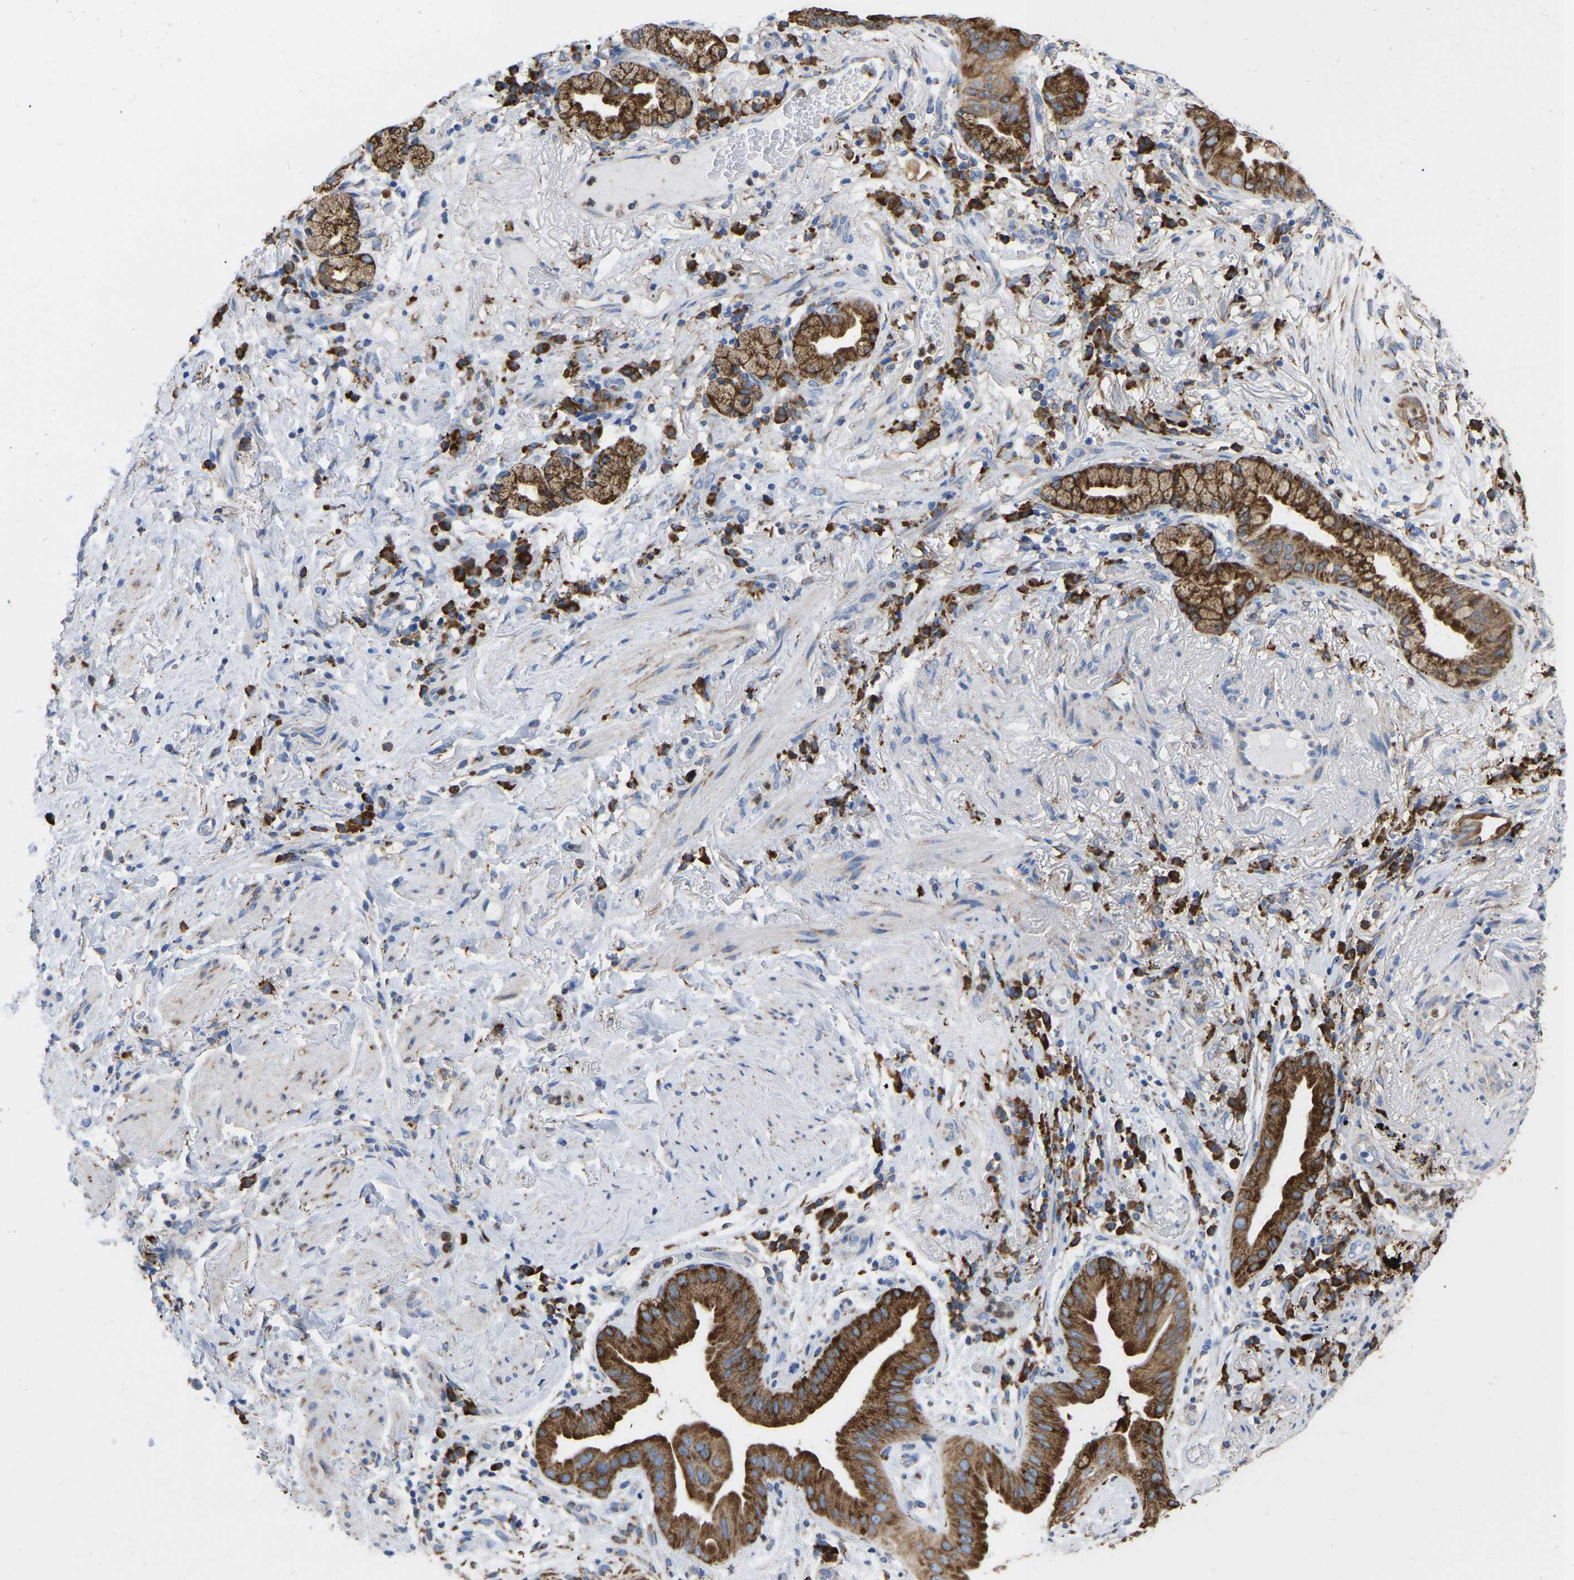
{"staining": {"intensity": "strong", "quantity": ">75%", "location": "cytoplasmic/membranous"}, "tissue": "lung cancer", "cell_type": "Tumor cells", "image_type": "cancer", "snomed": [{"axis": "morphology", "description": "Normal tissue, NOS"}, {"axis": "morphology", "description": "Adenocarcinoma, NOS"}, {"axis": "topography", "description": "Bronchus"}, {"axis": "topography", "description": "Lung"}], "caption": "An image showing strong cytoplasmic/membranous staining in about >75% of tumor cells in lung adenocarcinoma, as visualized by brown immunohistochemical staining.", "gene": "P4HB", "patient": {"sex": "female", "age": 70}}